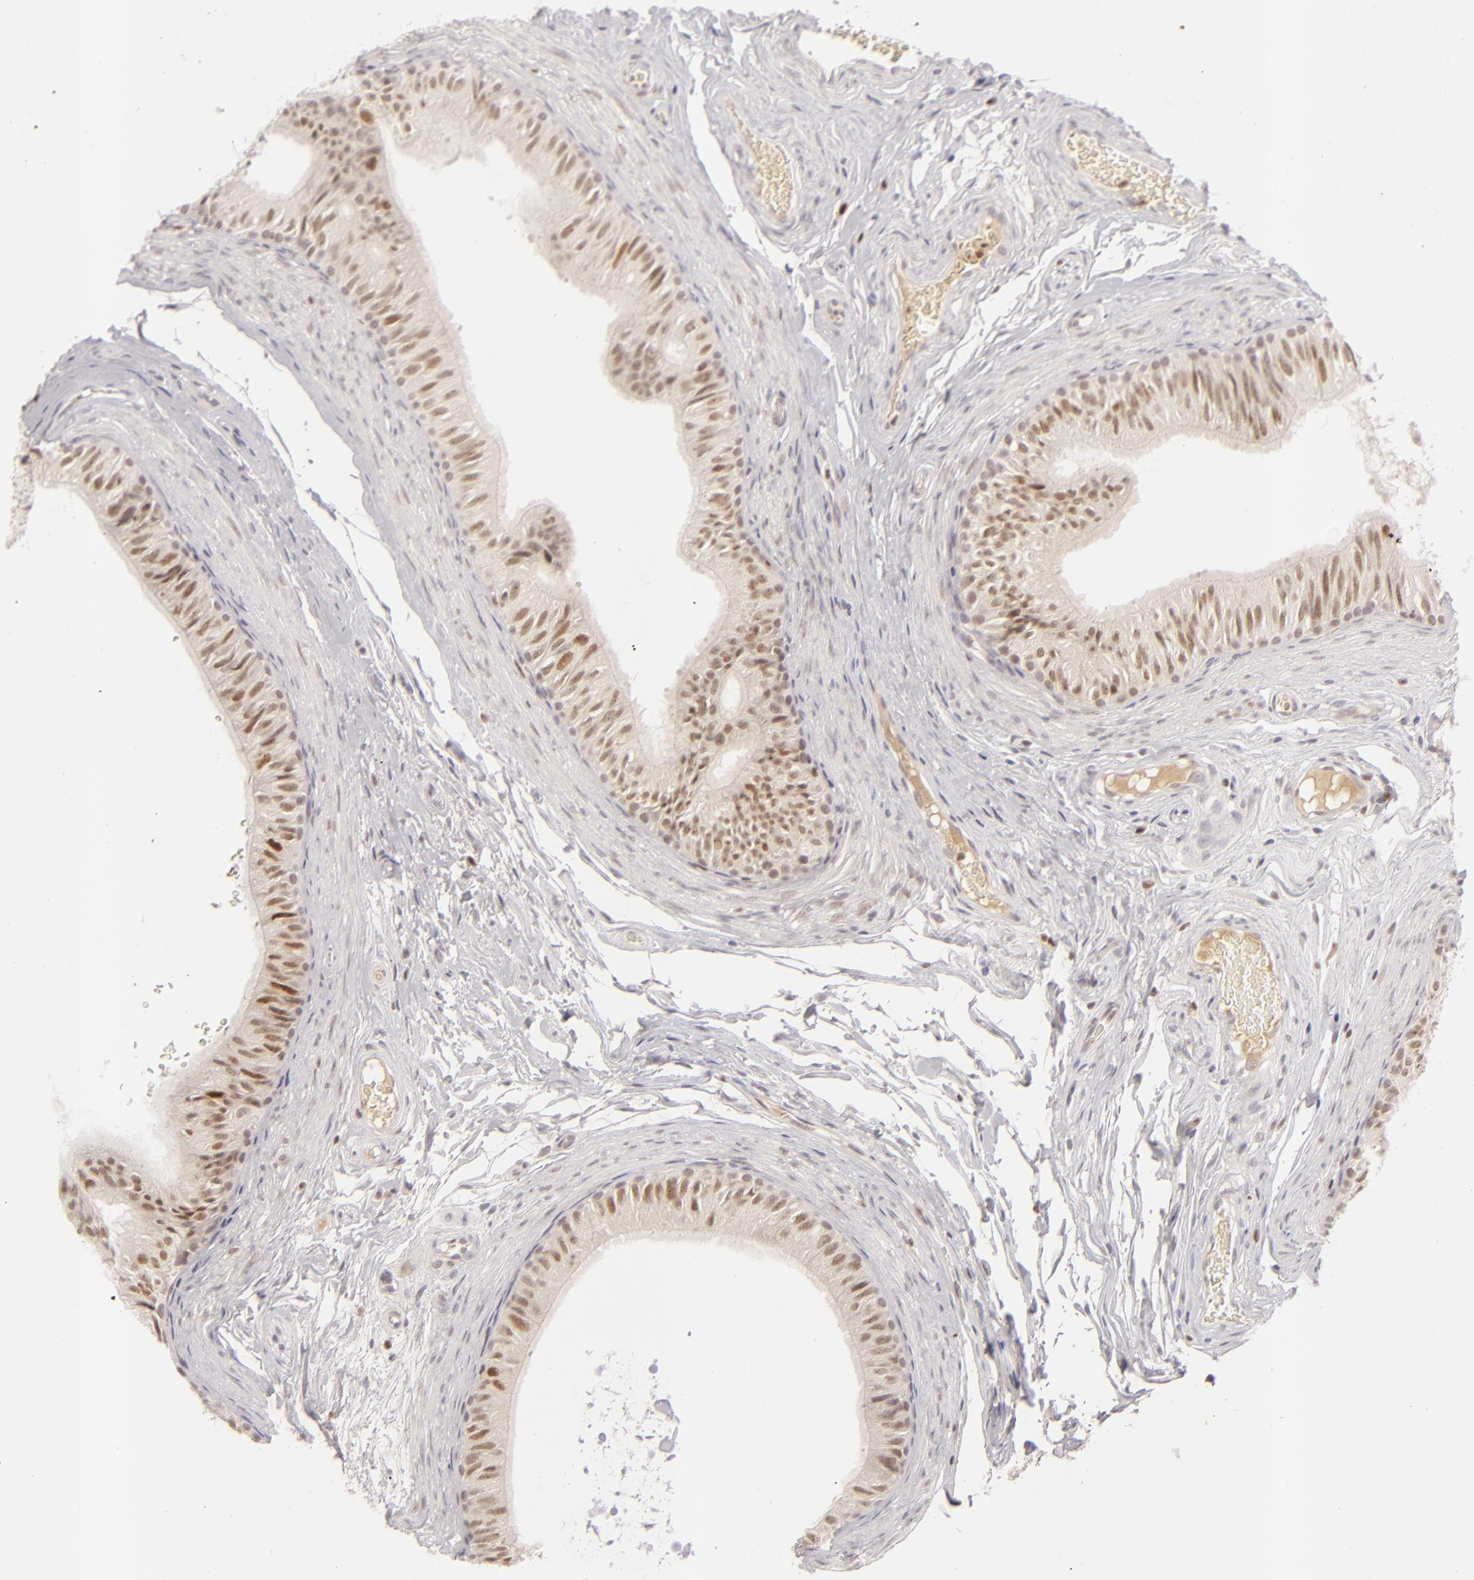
{"staining": {"intensity": "moderate", "quantity": "25%-75%", "location": "nuclear"}, "tissue": "epididymis", "cell_type": "Glandular cells", "image_type": "normal", "snomed": [{"axis": "morphology", "description": "Normal tissue, NOS"}, {"axis": "topography", "description": "Testis"}, {"axis": "topography", "description": "Epididymis"}], "caption": "Immunohistochemical staining of unremarkable human epididymis reveals 25%-75% levels of moderate nuclear protein staining in approximately 25%-75% of glandular cells. The protein is stained brown, and the nuclei are stained in blue (DAB IHC with brightfield microscopy, high magnification).", "gene": "FEN1", "patient": {"sex": "male", "age": 36}}